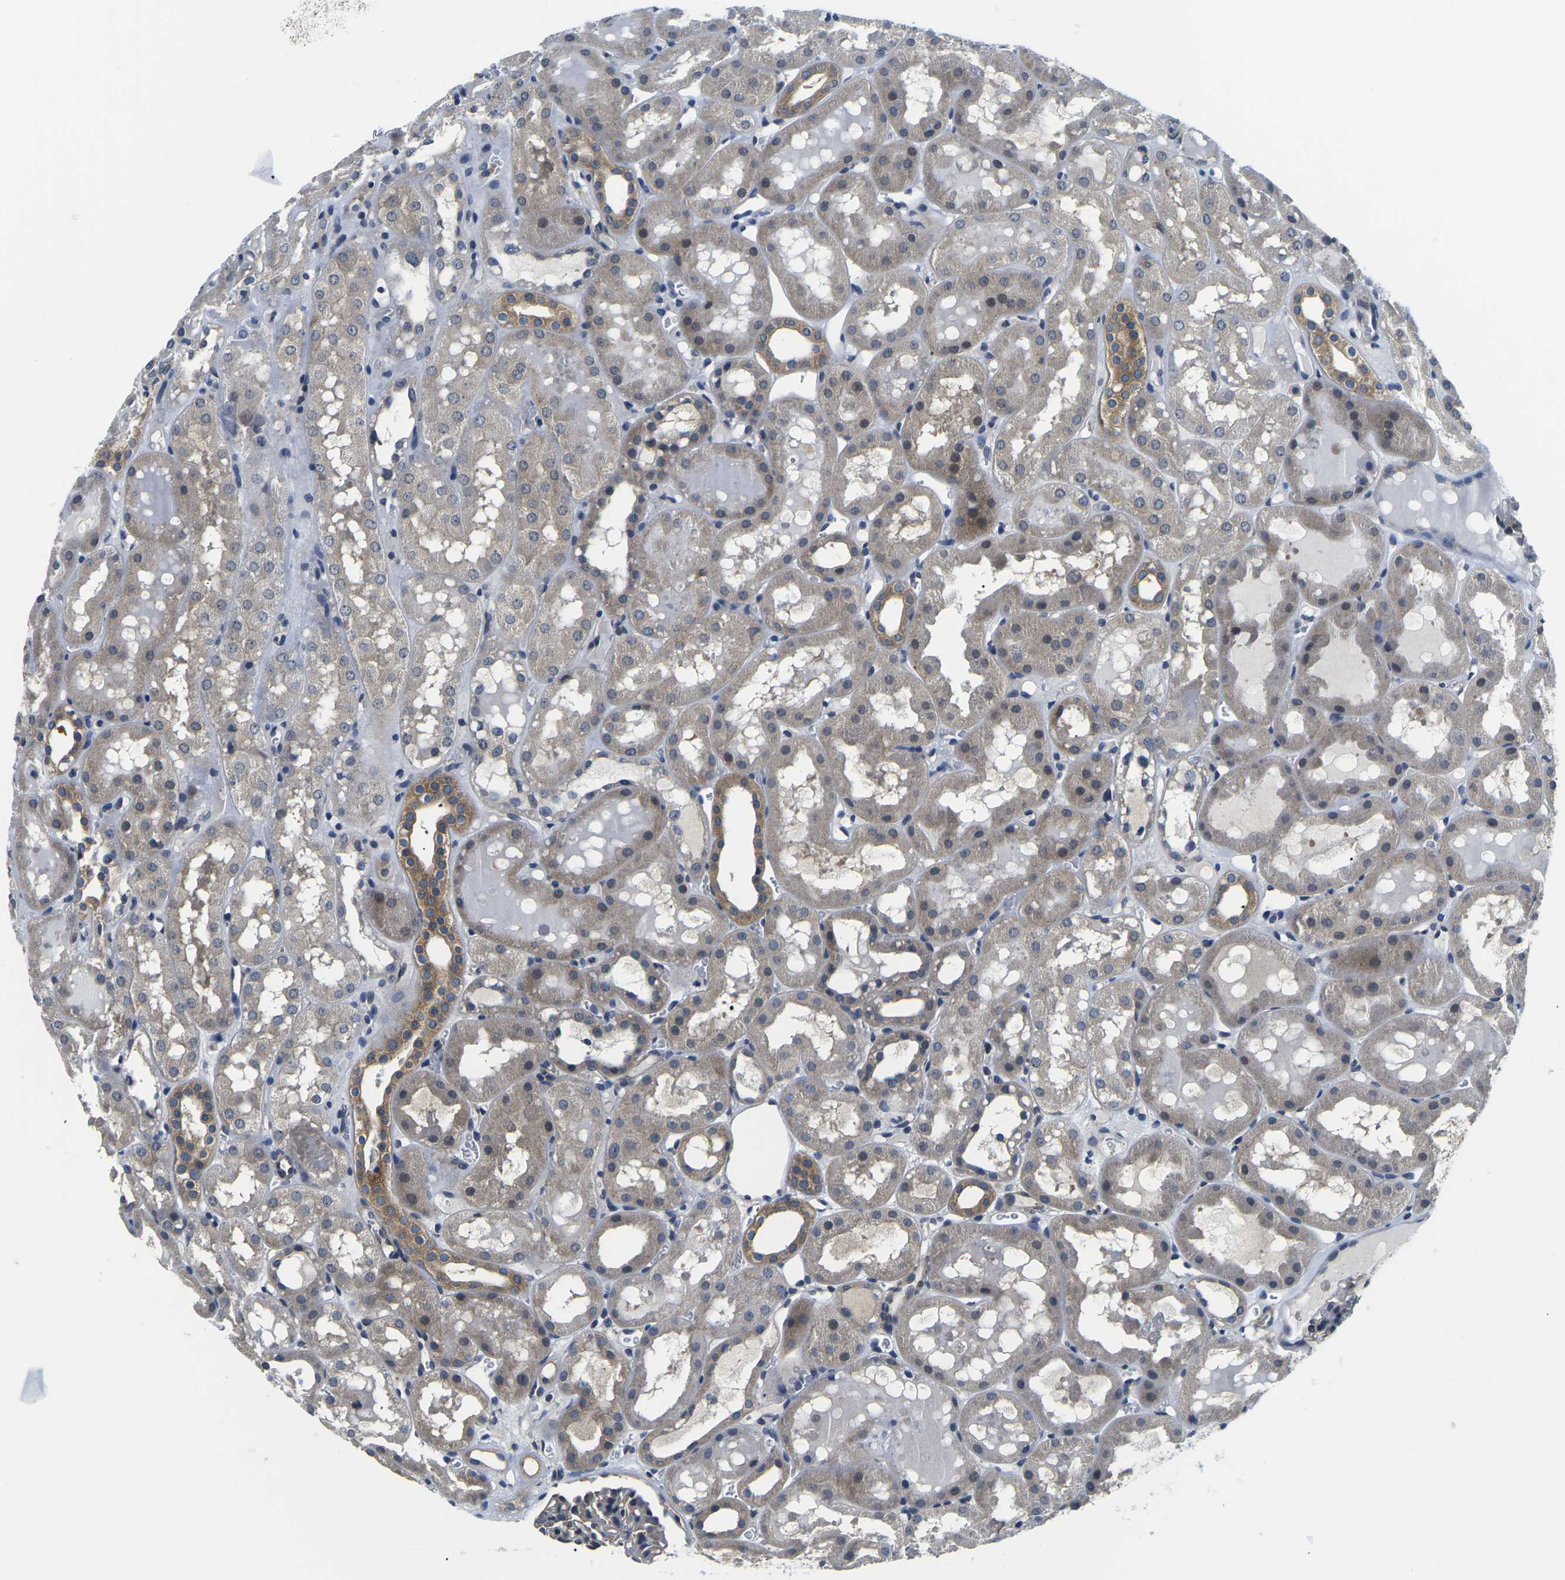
{"staining": {"intensity": "weak", "quantity": "<25%", "location": "cytoplasmic/membranous"}, "tissue": "kidney", "cell_type": "Cells in glomeruli", "image_type": "normal", "snomed": [{"axis": "morphology", "description": "Normal tissue, NOS"}, {"axis": "topography", "description": "Kidney"}, {"axis": "topography", "description": "Urinary bladder"}], "caption": "Immunohistochemical staining of normal human kidney exhibits no significant expression in cells in glomeruli.", "gene": "GSK3B", "patient": {"sex": "male", "age": 16}}